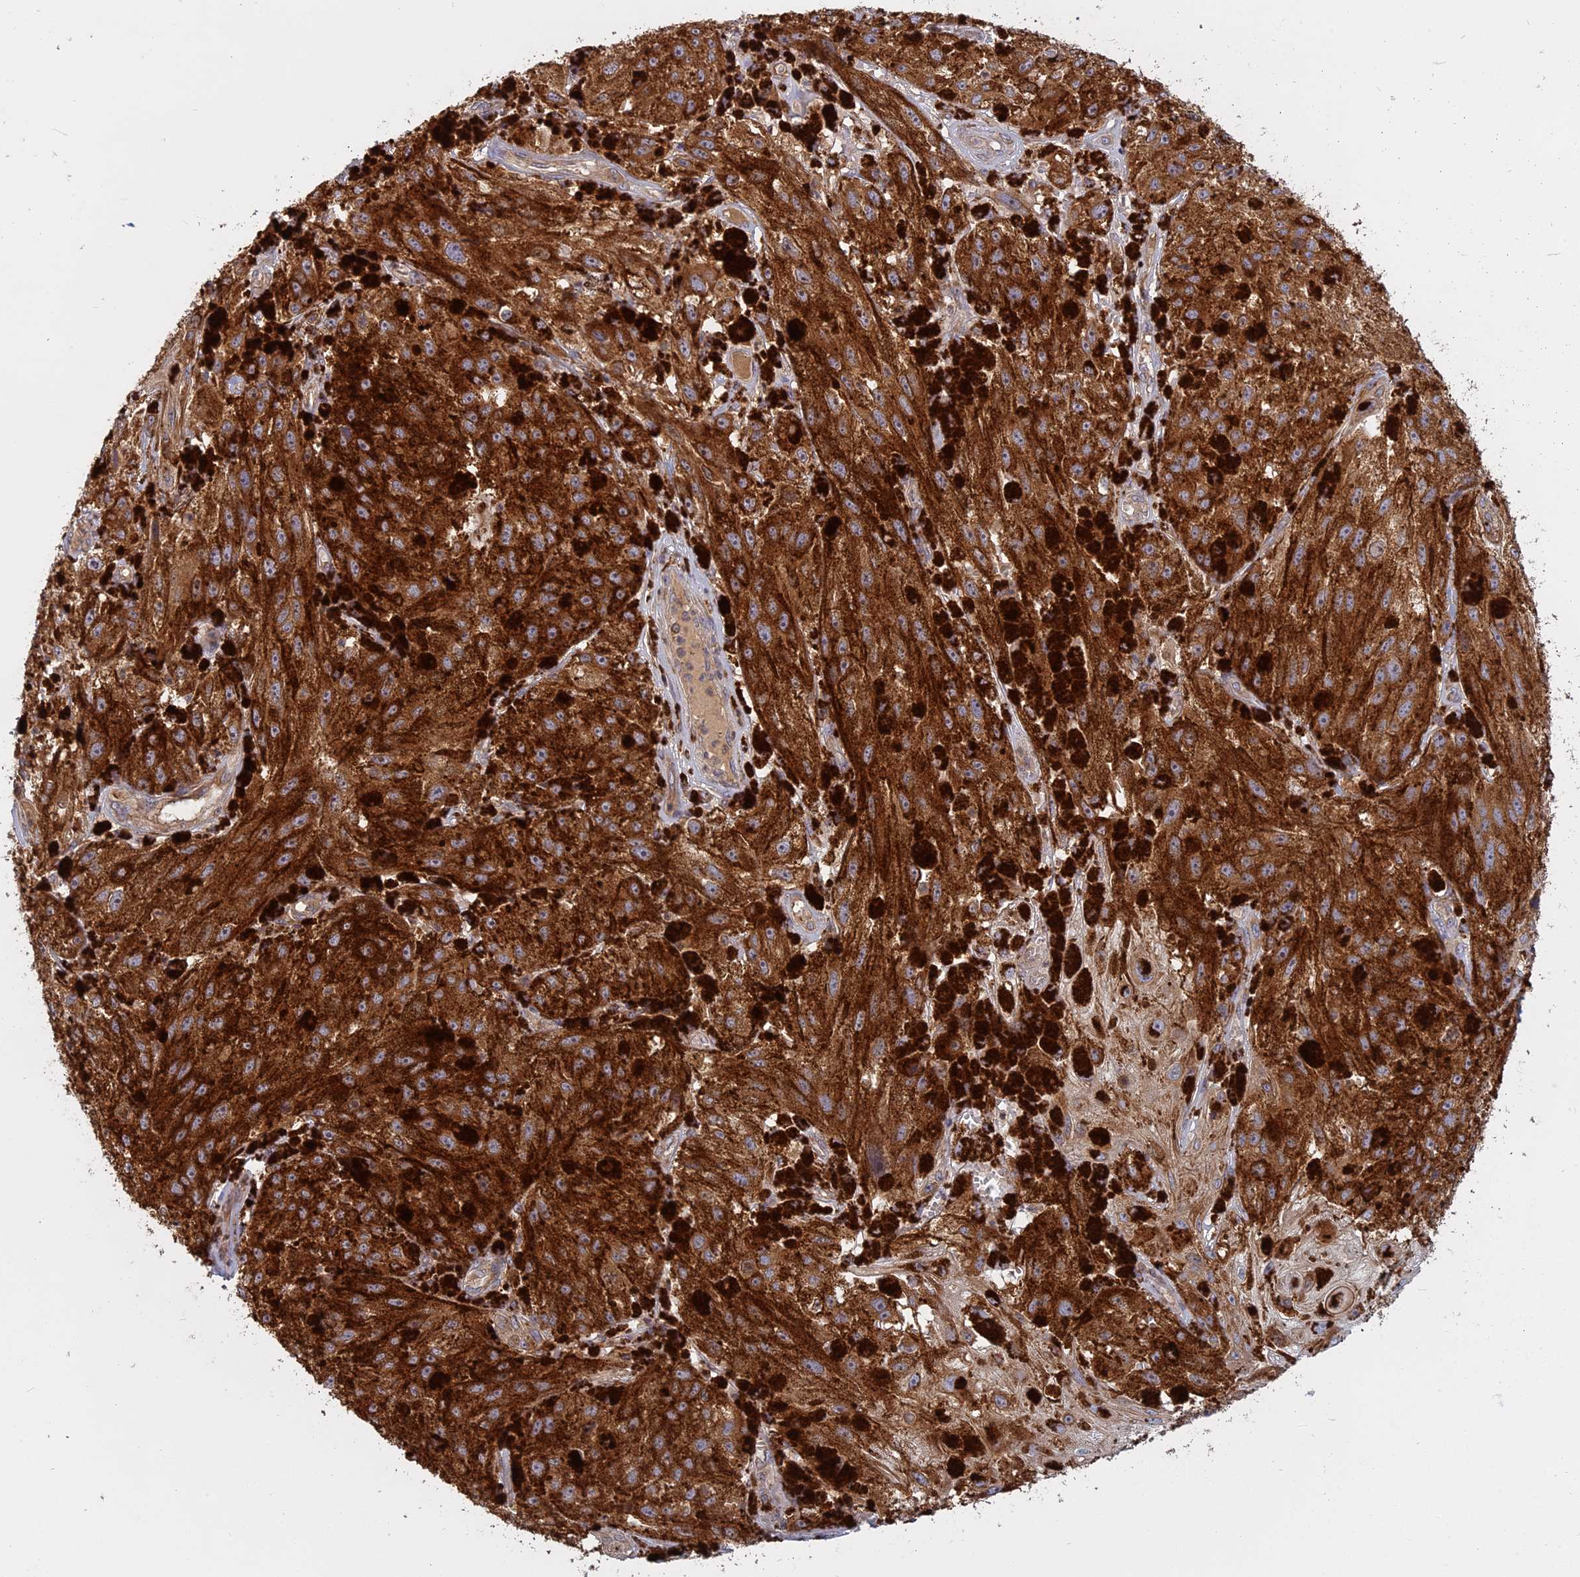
{"staining": {"intensity": "strong", "quantity": ">75%", "location": "cytoplasmic/membranous"}, "tissue": "melanoma", "cell_type": "Tumor cells", "image_type": "cancer", "snomed": [{"axis": "morphology", "description": "Malignant melanoma, NOS"}, {"axis": "topography", "description": "Skin"}], "caption": "Protein expression analysis of malignant melanoma demonstrates strong cytoplasmic/membranous positivity in approximately >75% of tumor cells.", "gene": "TMEM208", "patient": {"sex": "male", "age": 88}}